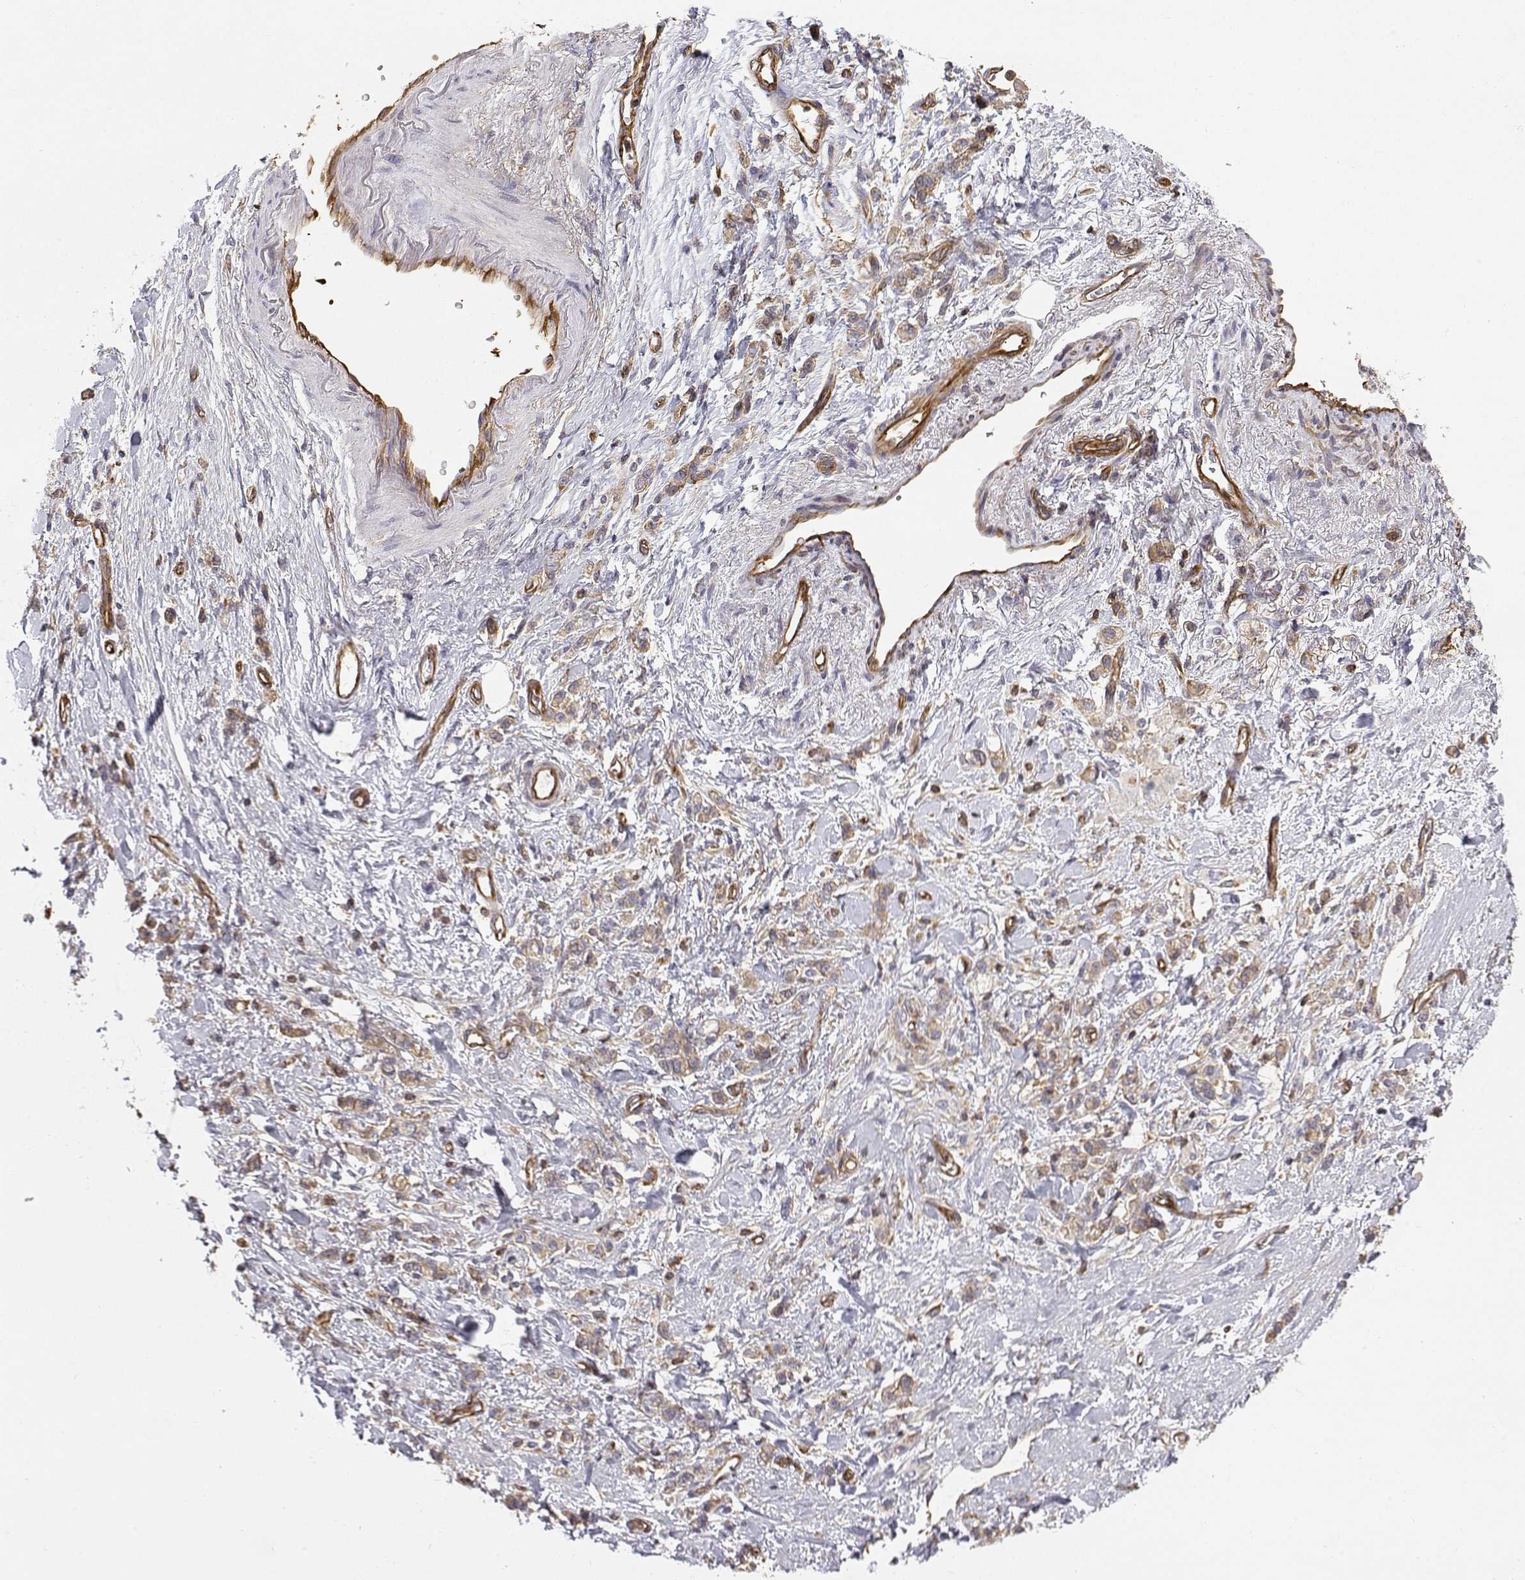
{"staining": {"intensity": "weak", "quantity": ">75%", "location": "cytoplasmic/membranous"}, "tissue": "stomach cancer", "cell_type": "Tumor cells", "image_type": "cancer", "snomed": [{"axis": "morphology", "description": "Adenocarcinoma, NOS"}, {"axis": "topography", "description": "Stomach"}], "caption": "Immunohistochemistry (IHC) image of neoplastic tissue: adenocarcinoma (stomach) stained using IHC shows low levels of weak protein expression localized specifically in the cytoplasmic/membranous of tumor cells, appearing as a cytoplasmic/membranous brown color.", "gene": "MYH9", "patient": {"sex": "male", "age": 77}}